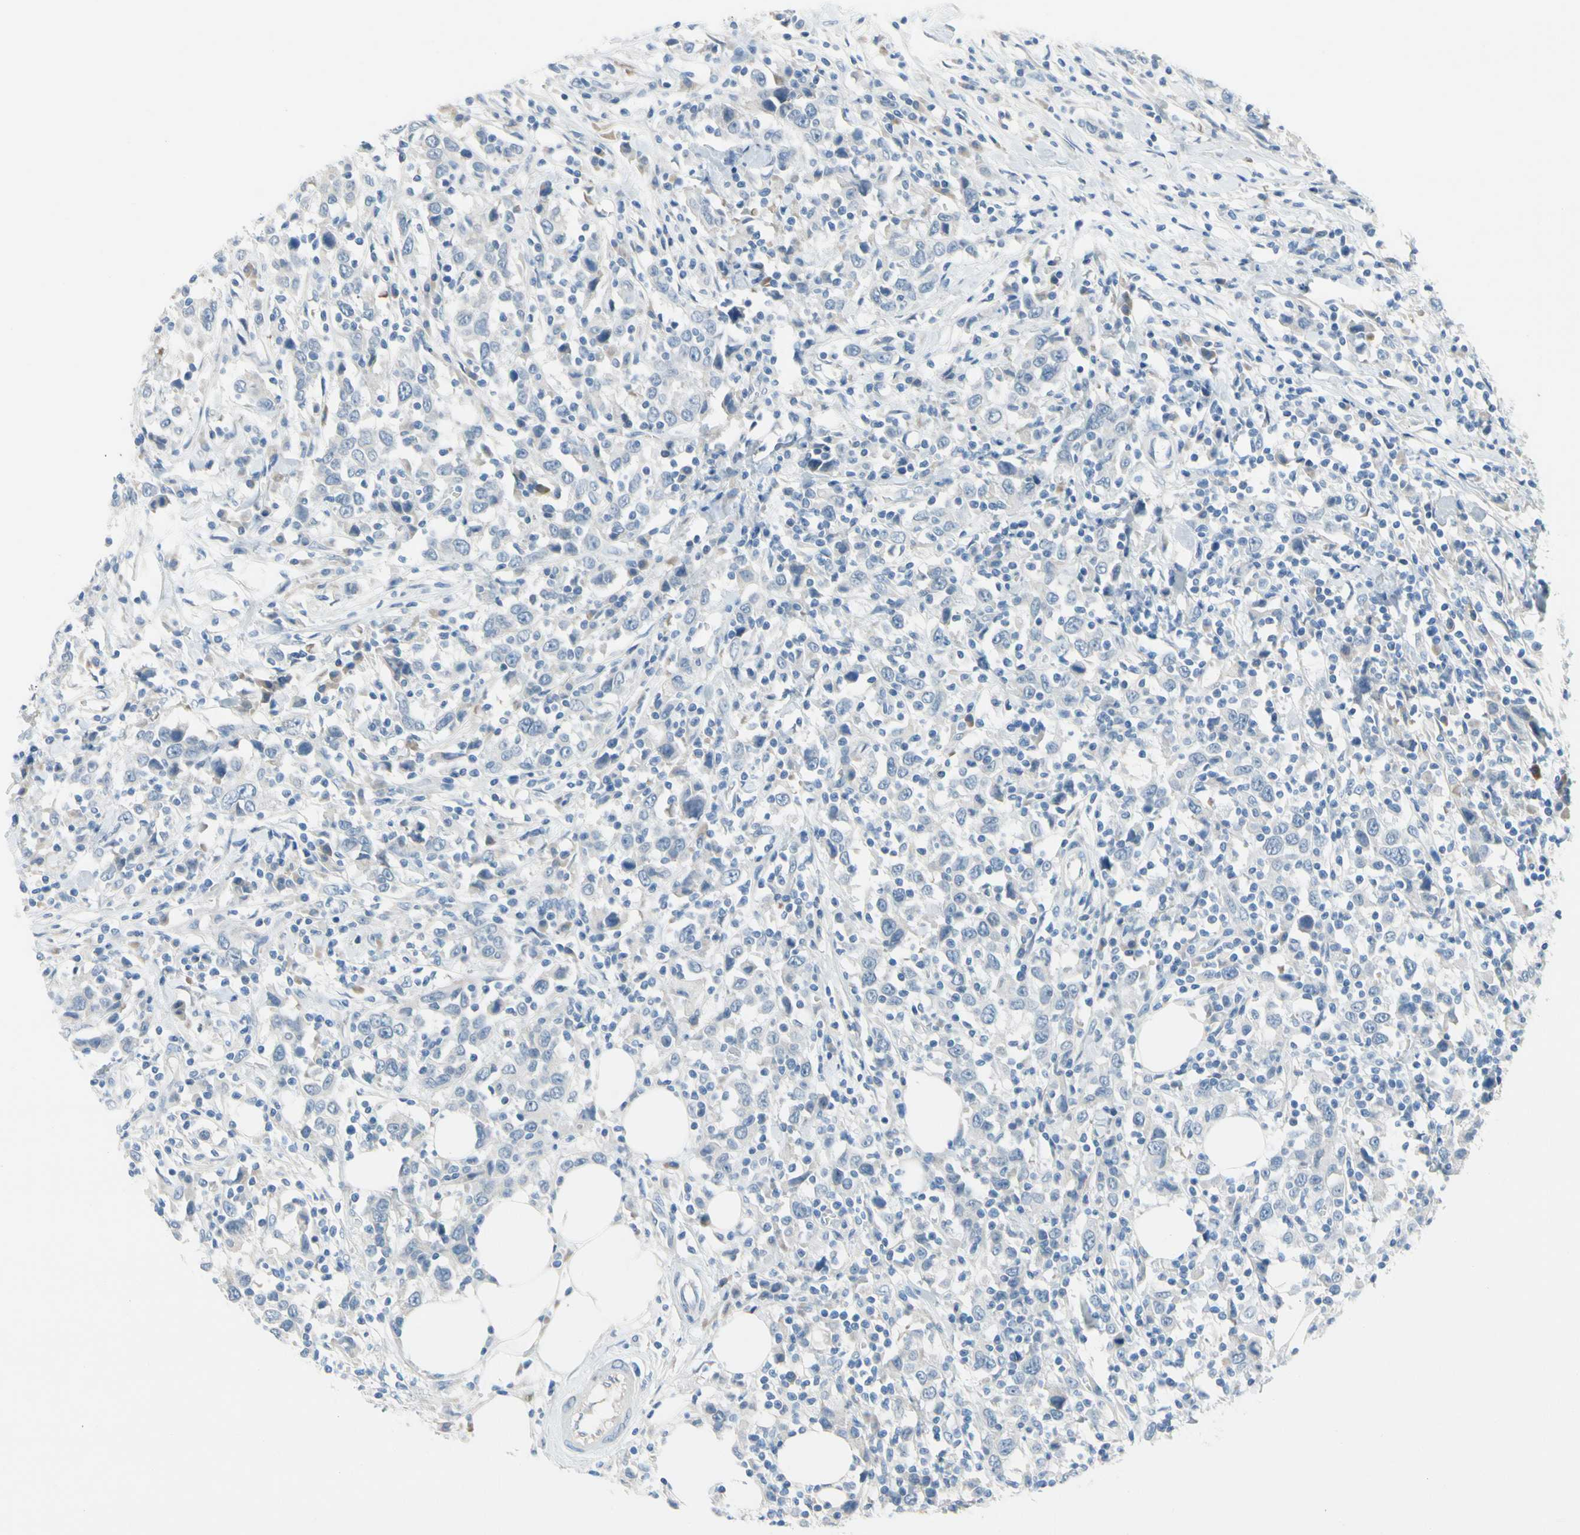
{"staining": {"intensity": "negative", "quantity": "none", "location": "none"}, "tissue": "urothelial cancer", "cell_type": "Tumor cells", "image_type": "cancer", "snomed": [{"axis": "morphology", "description": "Urothelial carcinoma, High grade"}, {"axis": "topography", "description": "Urinary bladder"}], "caption": "The image exhibits no significant staining in tumor cells of urothelial carcinoma (high-grade).", "gene": "CNDP1", "patient": {"sex": "male", "age": 61}}